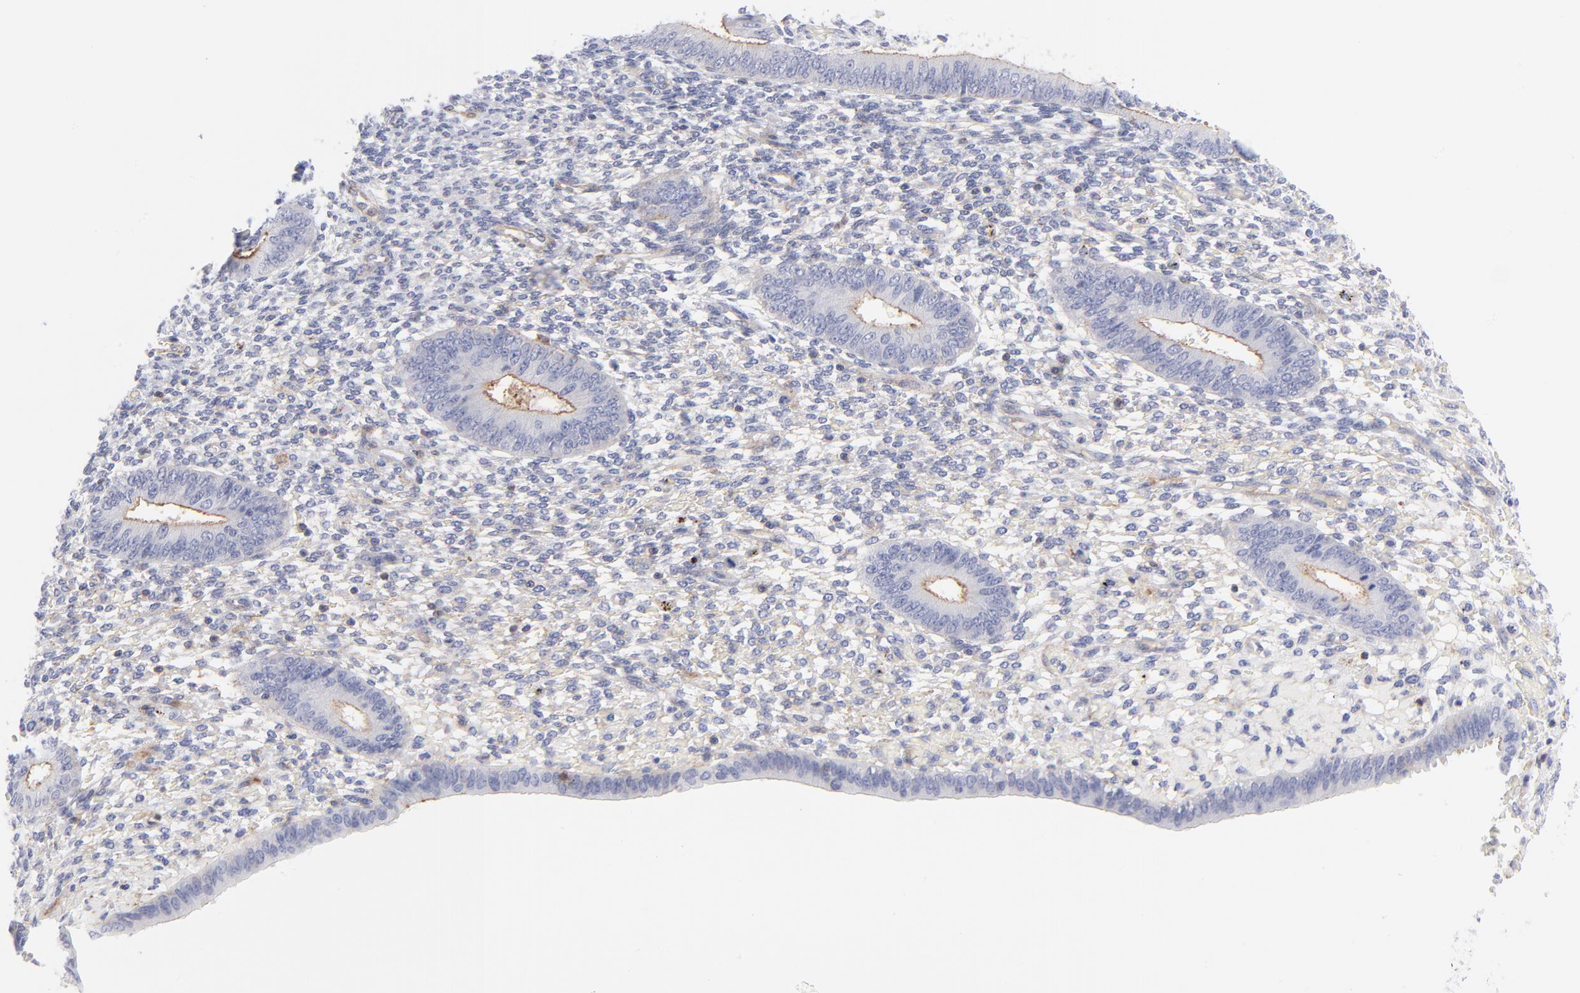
{"staining": {"intensity": "negative", "quantity": "none", "location": "none"}, "tissue": "endometrium", "cell_type": "Cells in endometrial stroma", "image_type": "normal", "snomed": [{"axis": "morphology", "description": "Normal tissue, NOS"}, {"axis": "topography", "description": "Endometrium"}], "caption": "The histopathology image exhibits no significant positivity in cells in endometrial stroma of endometrium.", "gene": "ACTA2", "patient": {"sex": "female", "age": 42}}